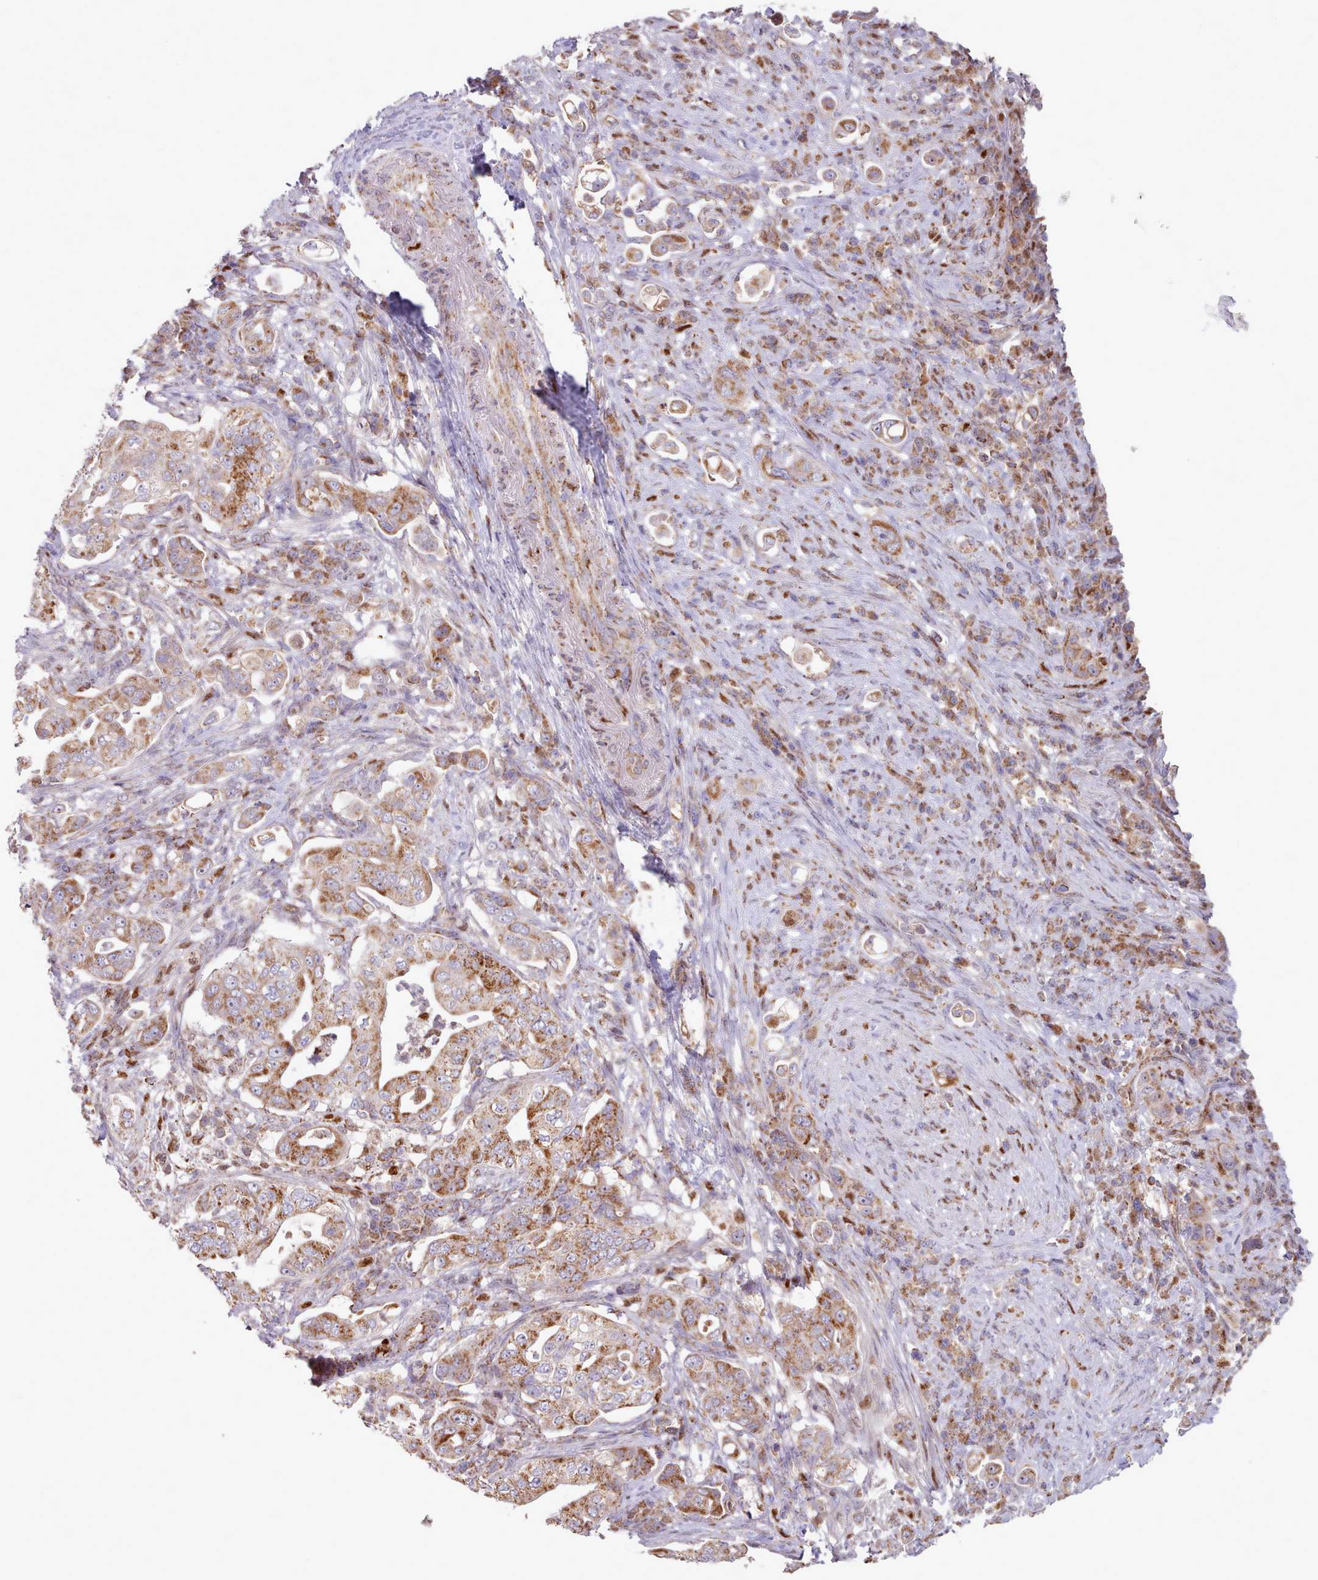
{"staining": {"intensity": "moderate", "quantity": ">75%", "location": "cytoplasmic/membranous"}, "tissue": "pancreatic cancer", "cell_type": "Tumor cells", "image_type": "cancer", "snomed": [{"axis": "morphology", "description": "Normal tissue, NOS"}, {"axis": "morphology", "description": "Adenocarcinoma, NOS"}, {"axis": "topography", "description": "Lymph node"}, {"axis": "topography", "description": "Pancreas"}], "caption": "Adenocarcinoma (pancreatic) stained with immunohistochemistry (IHC) displays moderate cytoplasmic/membranous staining in about >75% of tumor cells. (brown staining indicates protein expression, while blue staining denotes nuclei).", "gene": "HSDL2", "patient": {"sex": "female", "age": 67}}